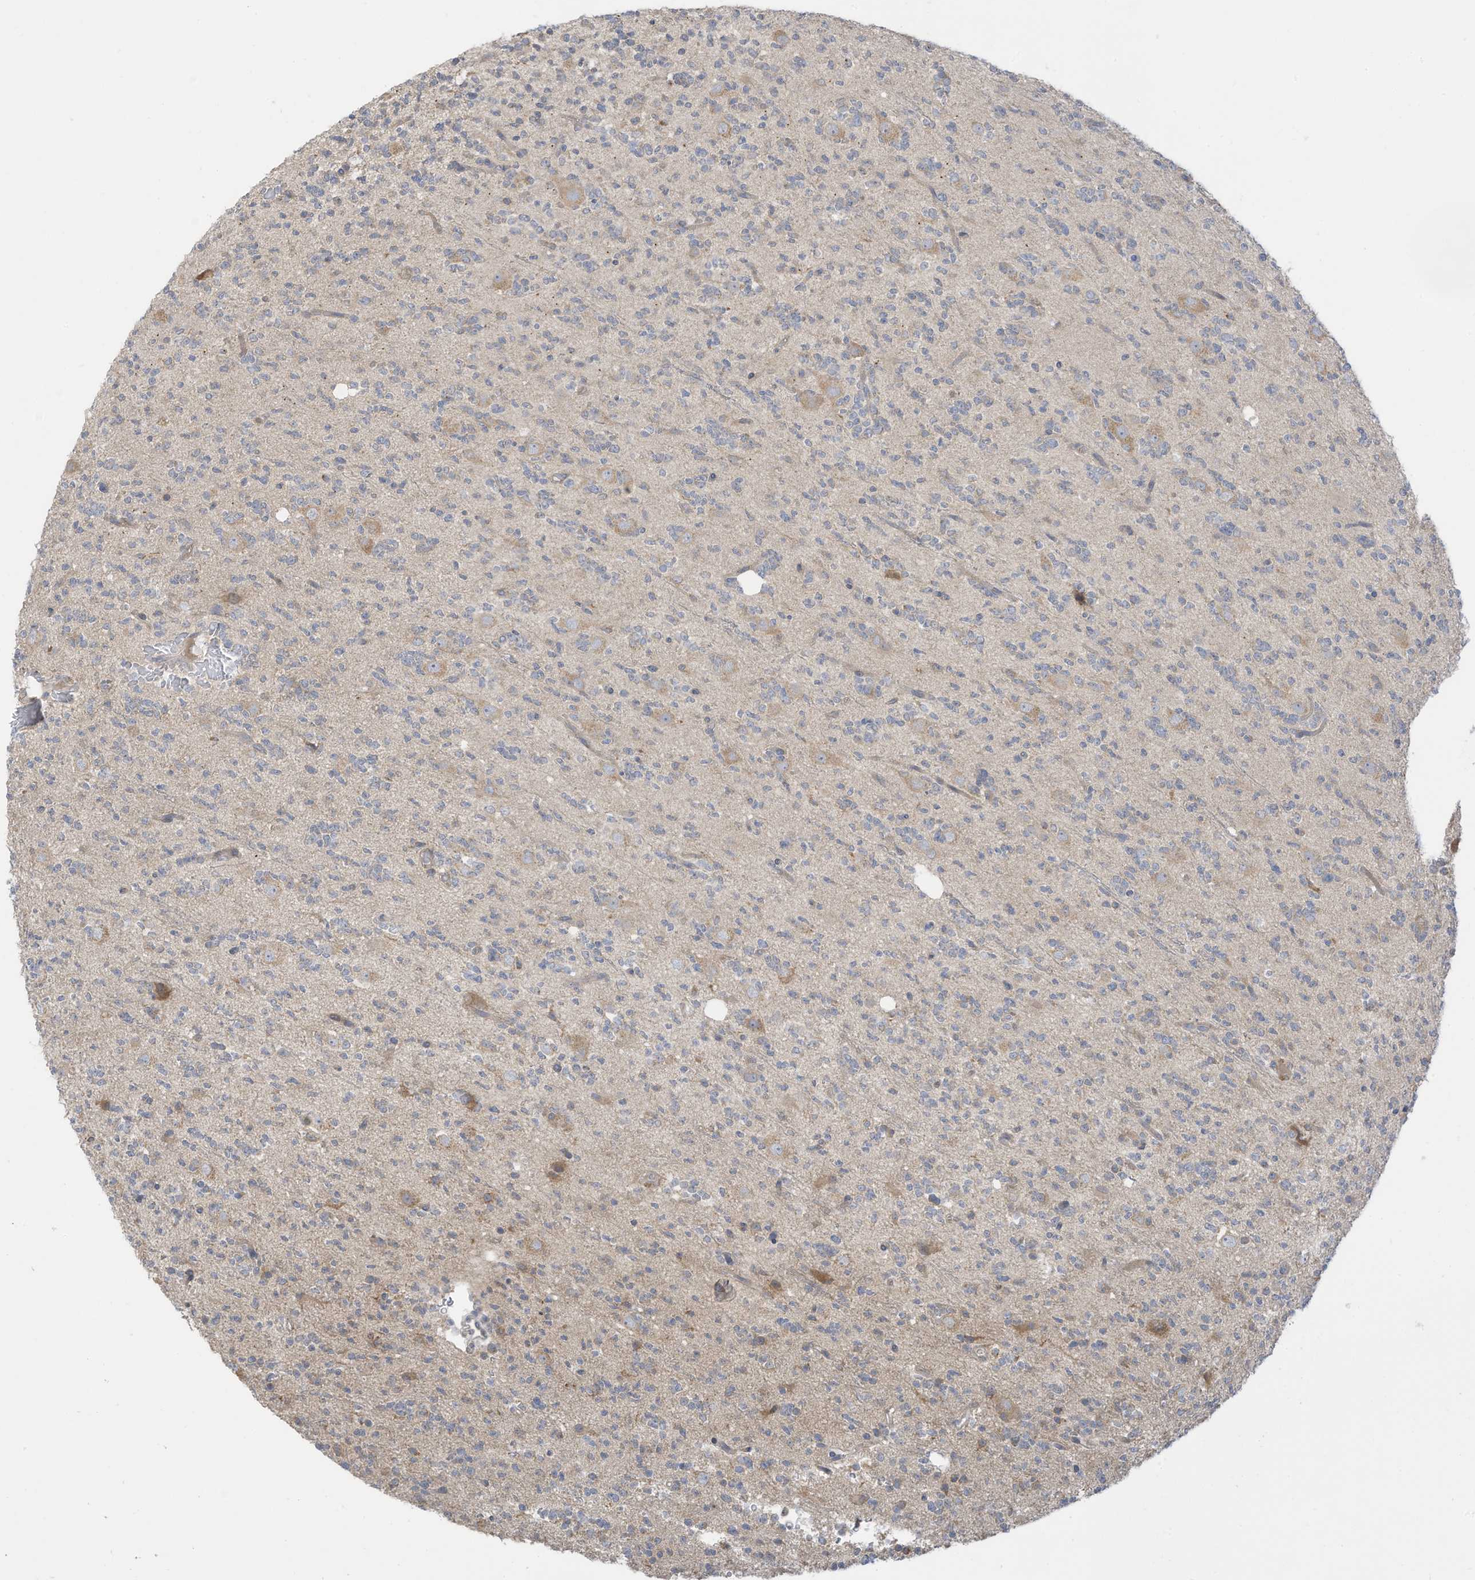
{"staining": {"intensity": "negative", "quantity": "none", "location": "none"}, "tissue": "glioma", "cell_type": "Tumor cells", "image_type": "cancer", "snomed": [{"axis": "morphology", "description": "Glioma, malignant, High grade"}, {"axis": "topography", "description": "Brain"}], "caption": "High magnification brightfield microscopy of malignant glioma (high-grade) stained with DAB (3,3'-diaminobenzidine) (brown) and counterstained with hematoxylin (blue): tumor cells show no significant positivity.", "gene": "LRRN2", "patient": {"sex": "female", "age": 62}}